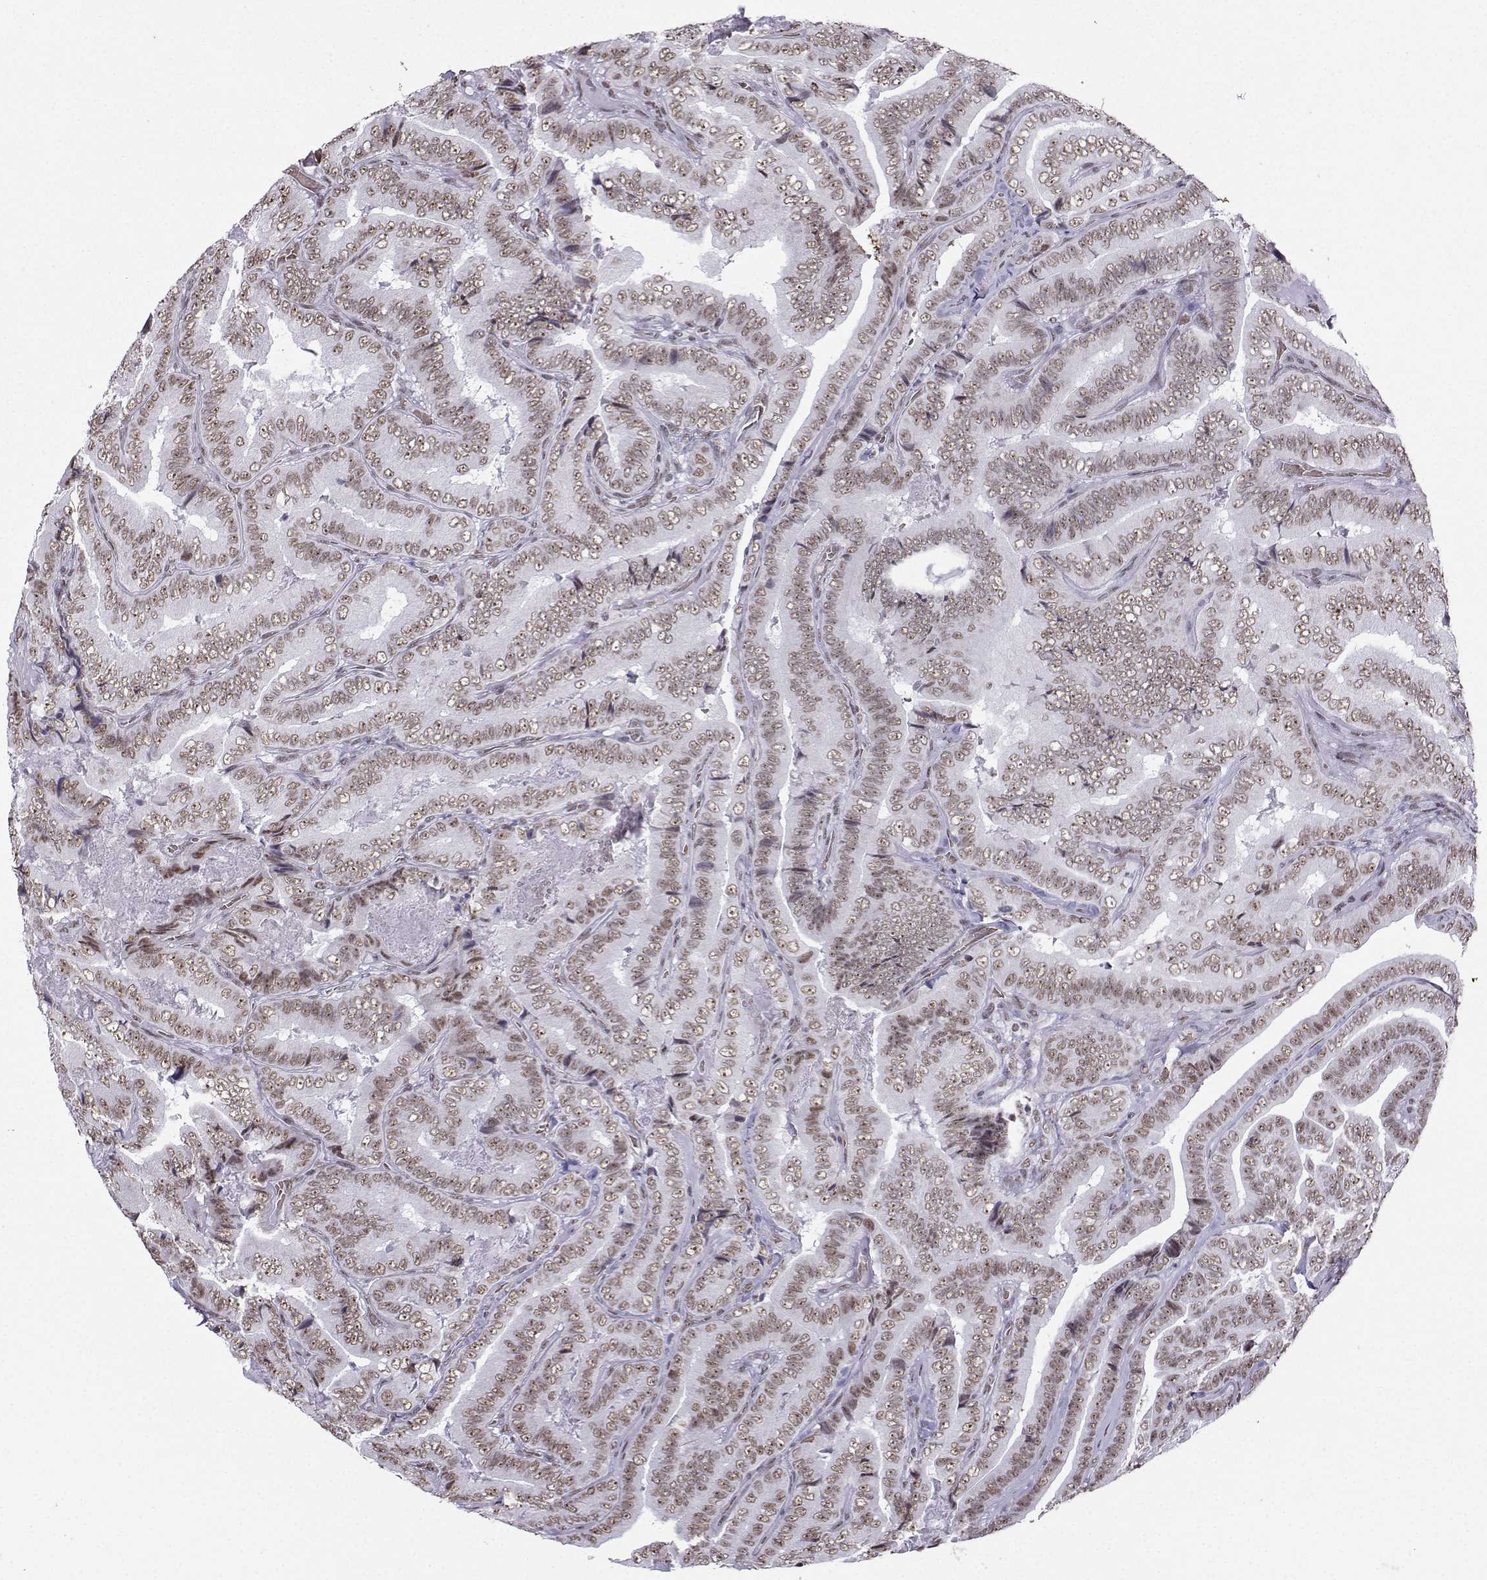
{"staining": {"intensity": "weak", "quantity": ">75%", "location": "nuclear"}, "tissue": "thyroid cancer", "cell_type": "Tumor cells", "image_type": "cancer", "snomed": [{"axis": "morphology", "description": "Papillary adenocarcinoma, NOS"}, {"axis": "topography", "description": "Thyroid gland"}], "caption": "Immunohistochemistry micrograph of human thyroid cancer (papillary adenocarcinoma) stained for a protein (brown), which shows low levels of weak nuclear expression in about >75% of tumor cells.", "gene": "CCNK", "patient": {"sex": "male", "age": 61}}